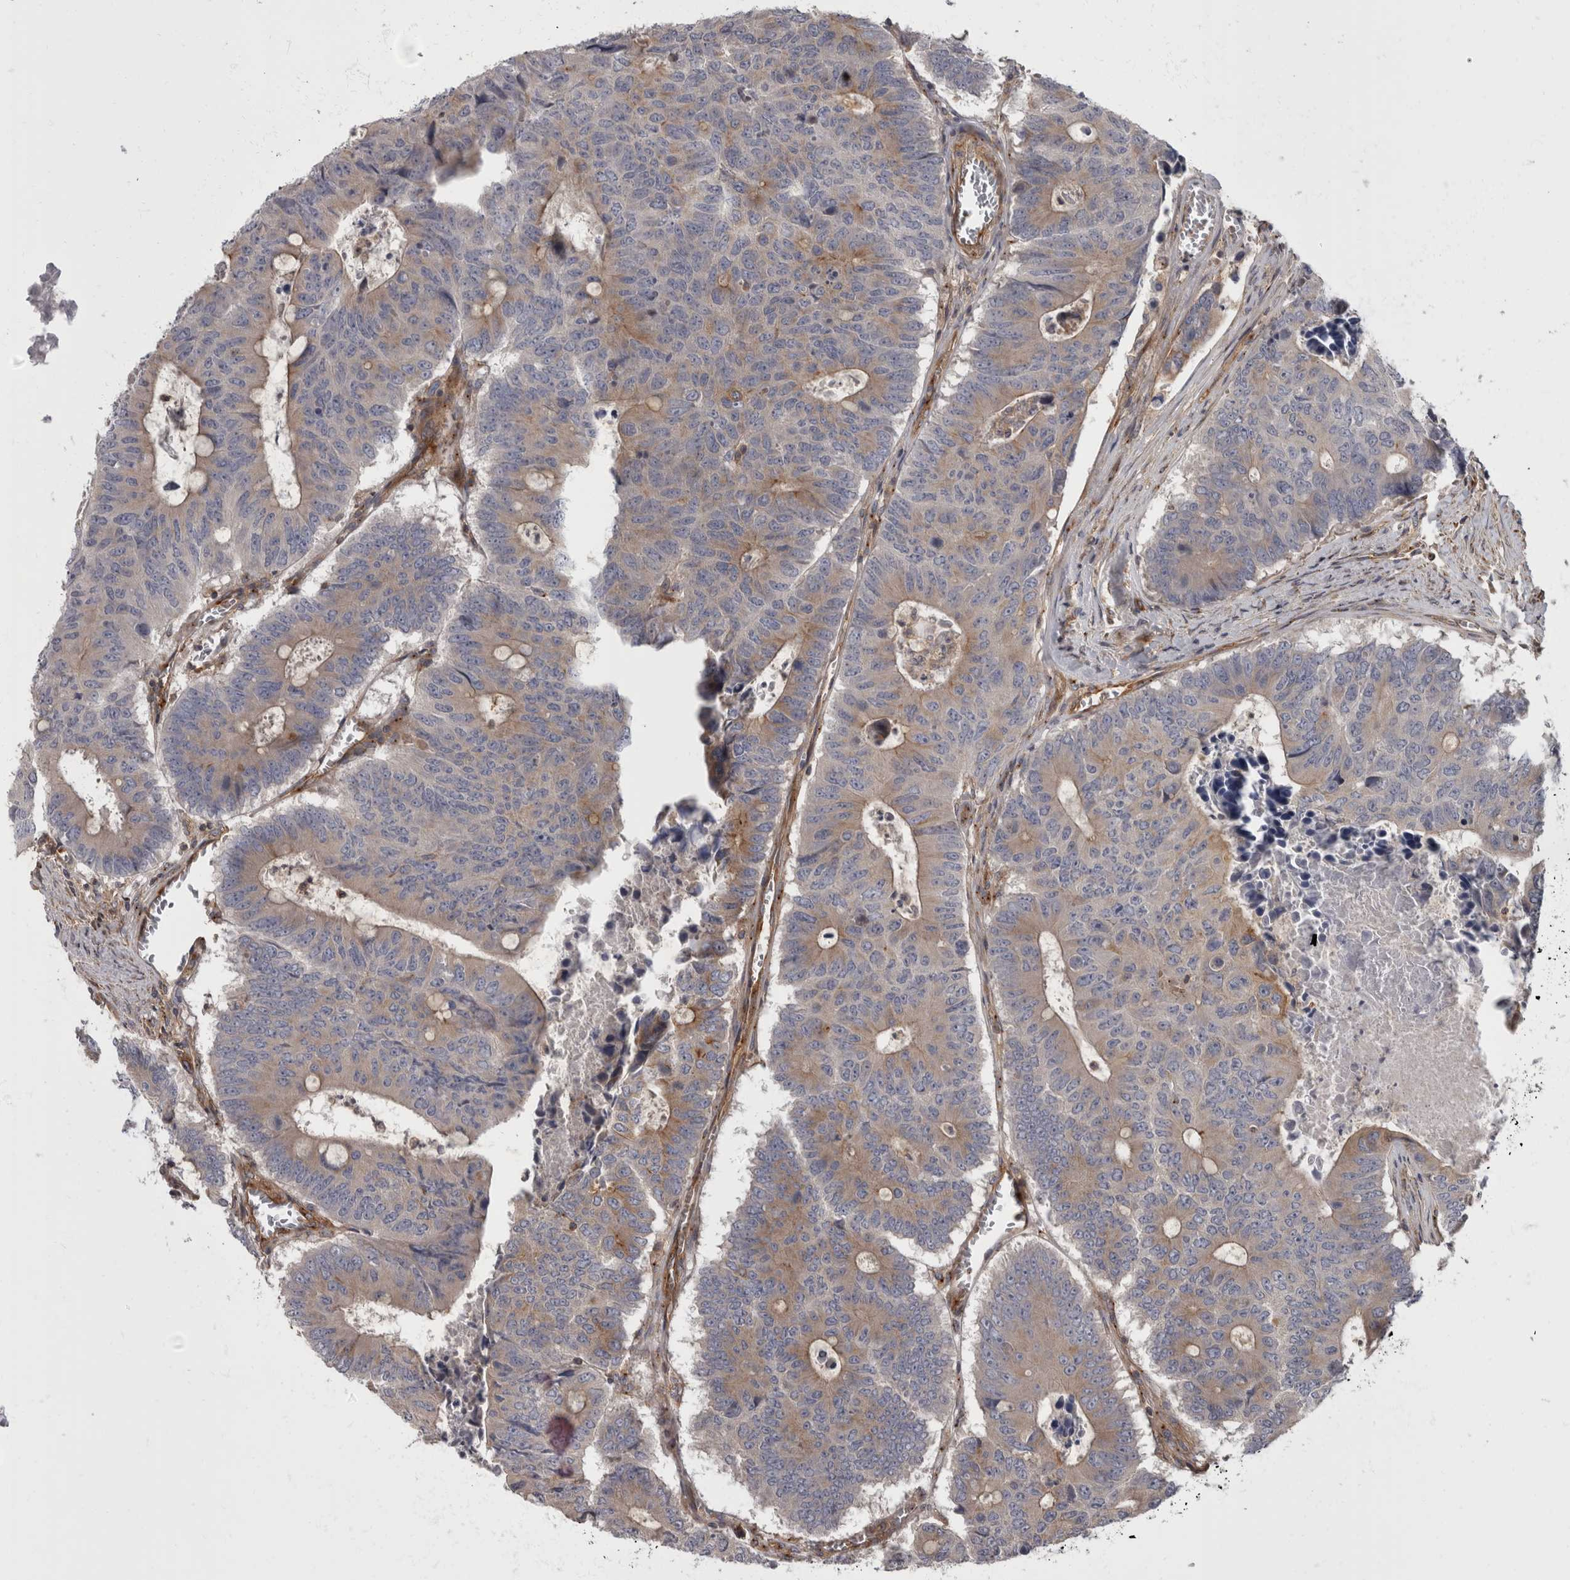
{"staining": {"intensity": "moderate", "quantity": "<25%", "location": "cytoplasmic/membranous"}, "tissue": "colorectal cancer", "cell_type": "Tumor cells", "image_type": "cancer", "snomed": [{"axis": "morphology", "description": "Adenocarcinoma, NOS"}, {"axis": "topography", "description": "Colon"}], "caption": "Protein expression analysis of colorectal cancer (adenocarcinoma) demonstrates moderate cytoplasmic/membranous staining in about <25% of tumor cells.", "gene": "HOOK3", "patient": {"sex": "male", "age": 87}}